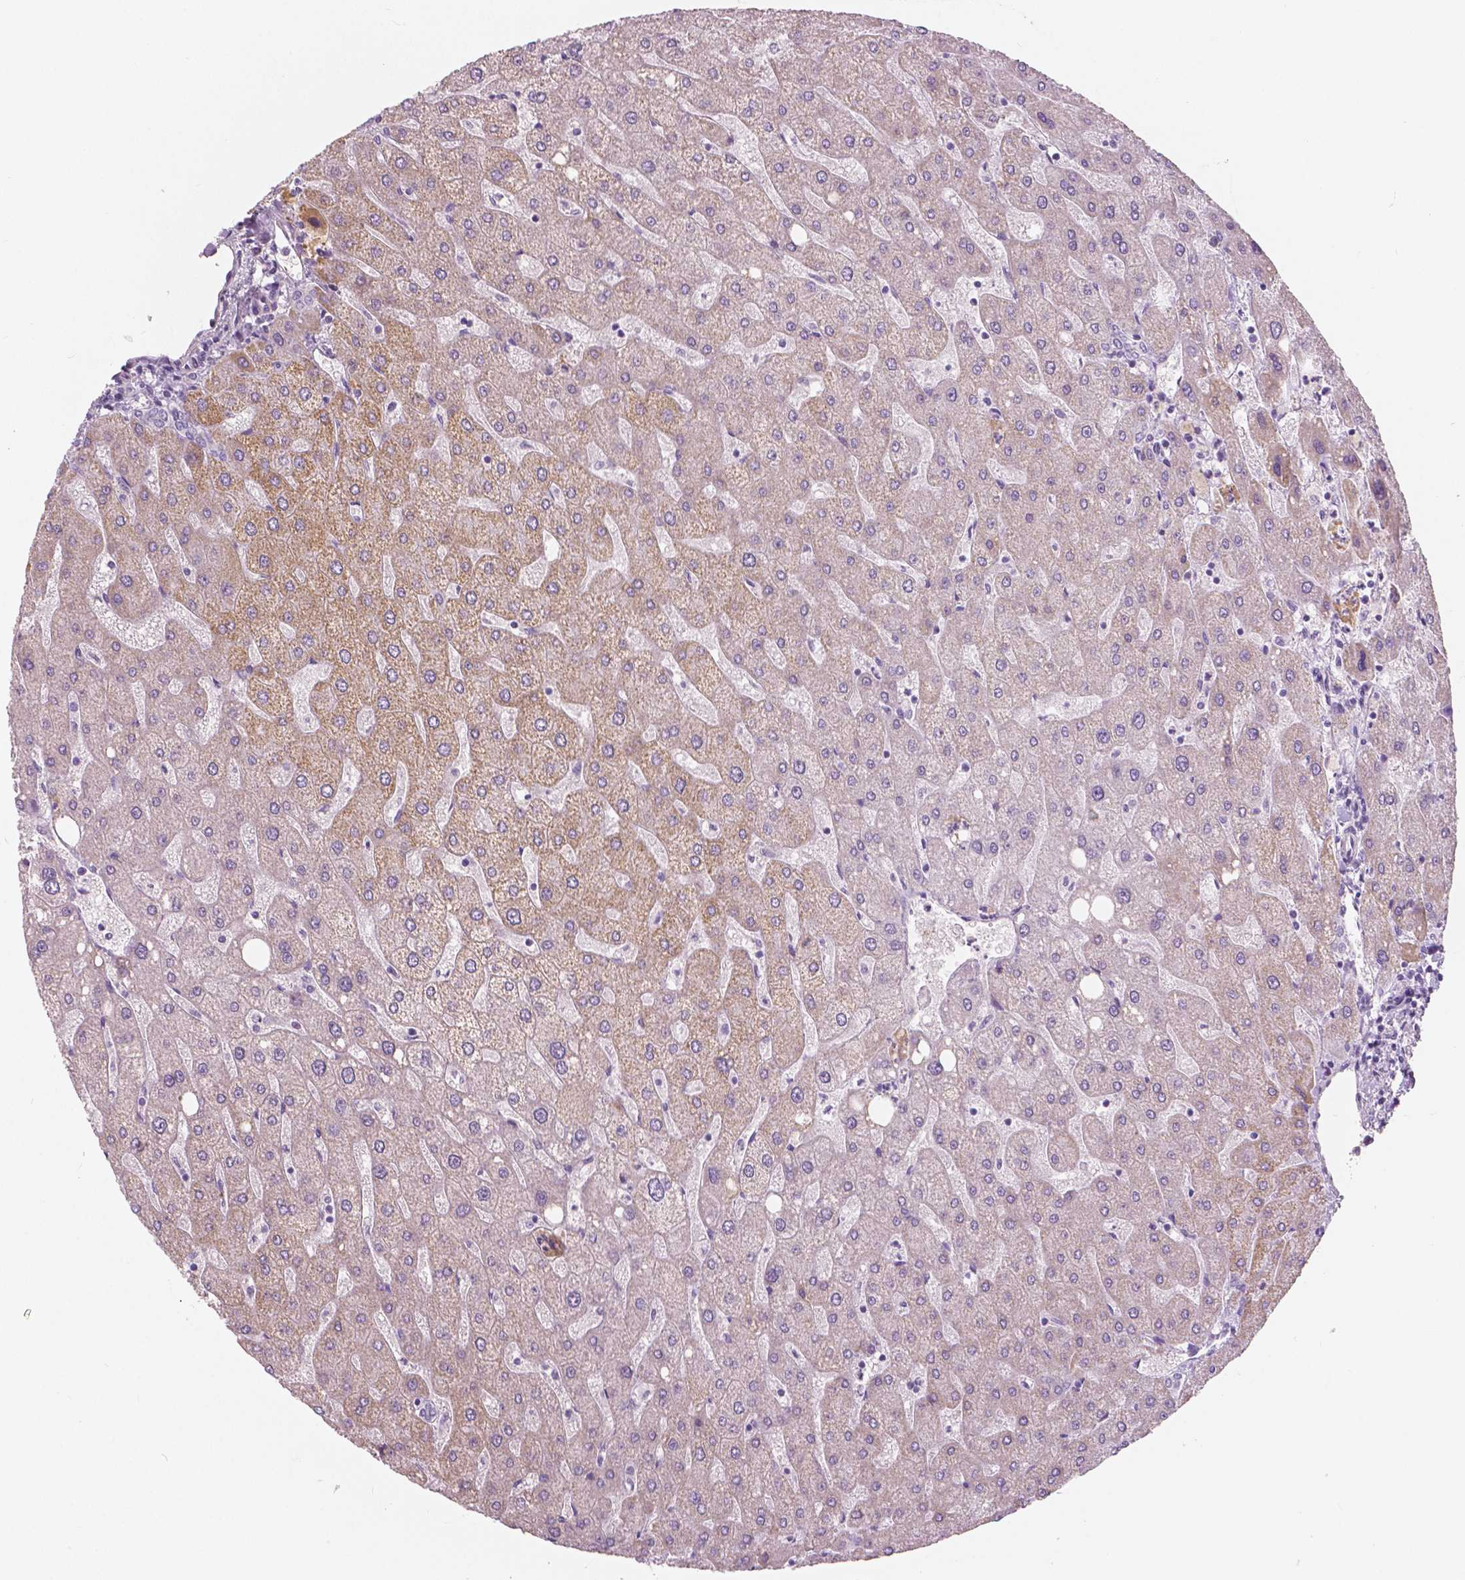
{"staining": {"intensity": "negative", "quantity": "none", "location": "none"}, "tissue": "liver", "cell_type": "Cholangiocytes", "image_type": "normal", "snomed": [{"axis": "morphology", "description": "Normal tissue, NOS"}, {"axis": "topography", "description": "Liver"}], "caption": "High magnification brightfield microscopy of benign liver stained with DAB (brown) and counterstained with hematoxylin (blue): cholangiocytes show no significant positivity. The staining was performed using DAB (3,3'-diaminobenzidine) to visualize the protein expression in brown, while the nuclei were stained in blue with hematoxylin (Magnification: 20x).", "gene": "A4GNT", "patient": {"sex": "male", "age": 67}}